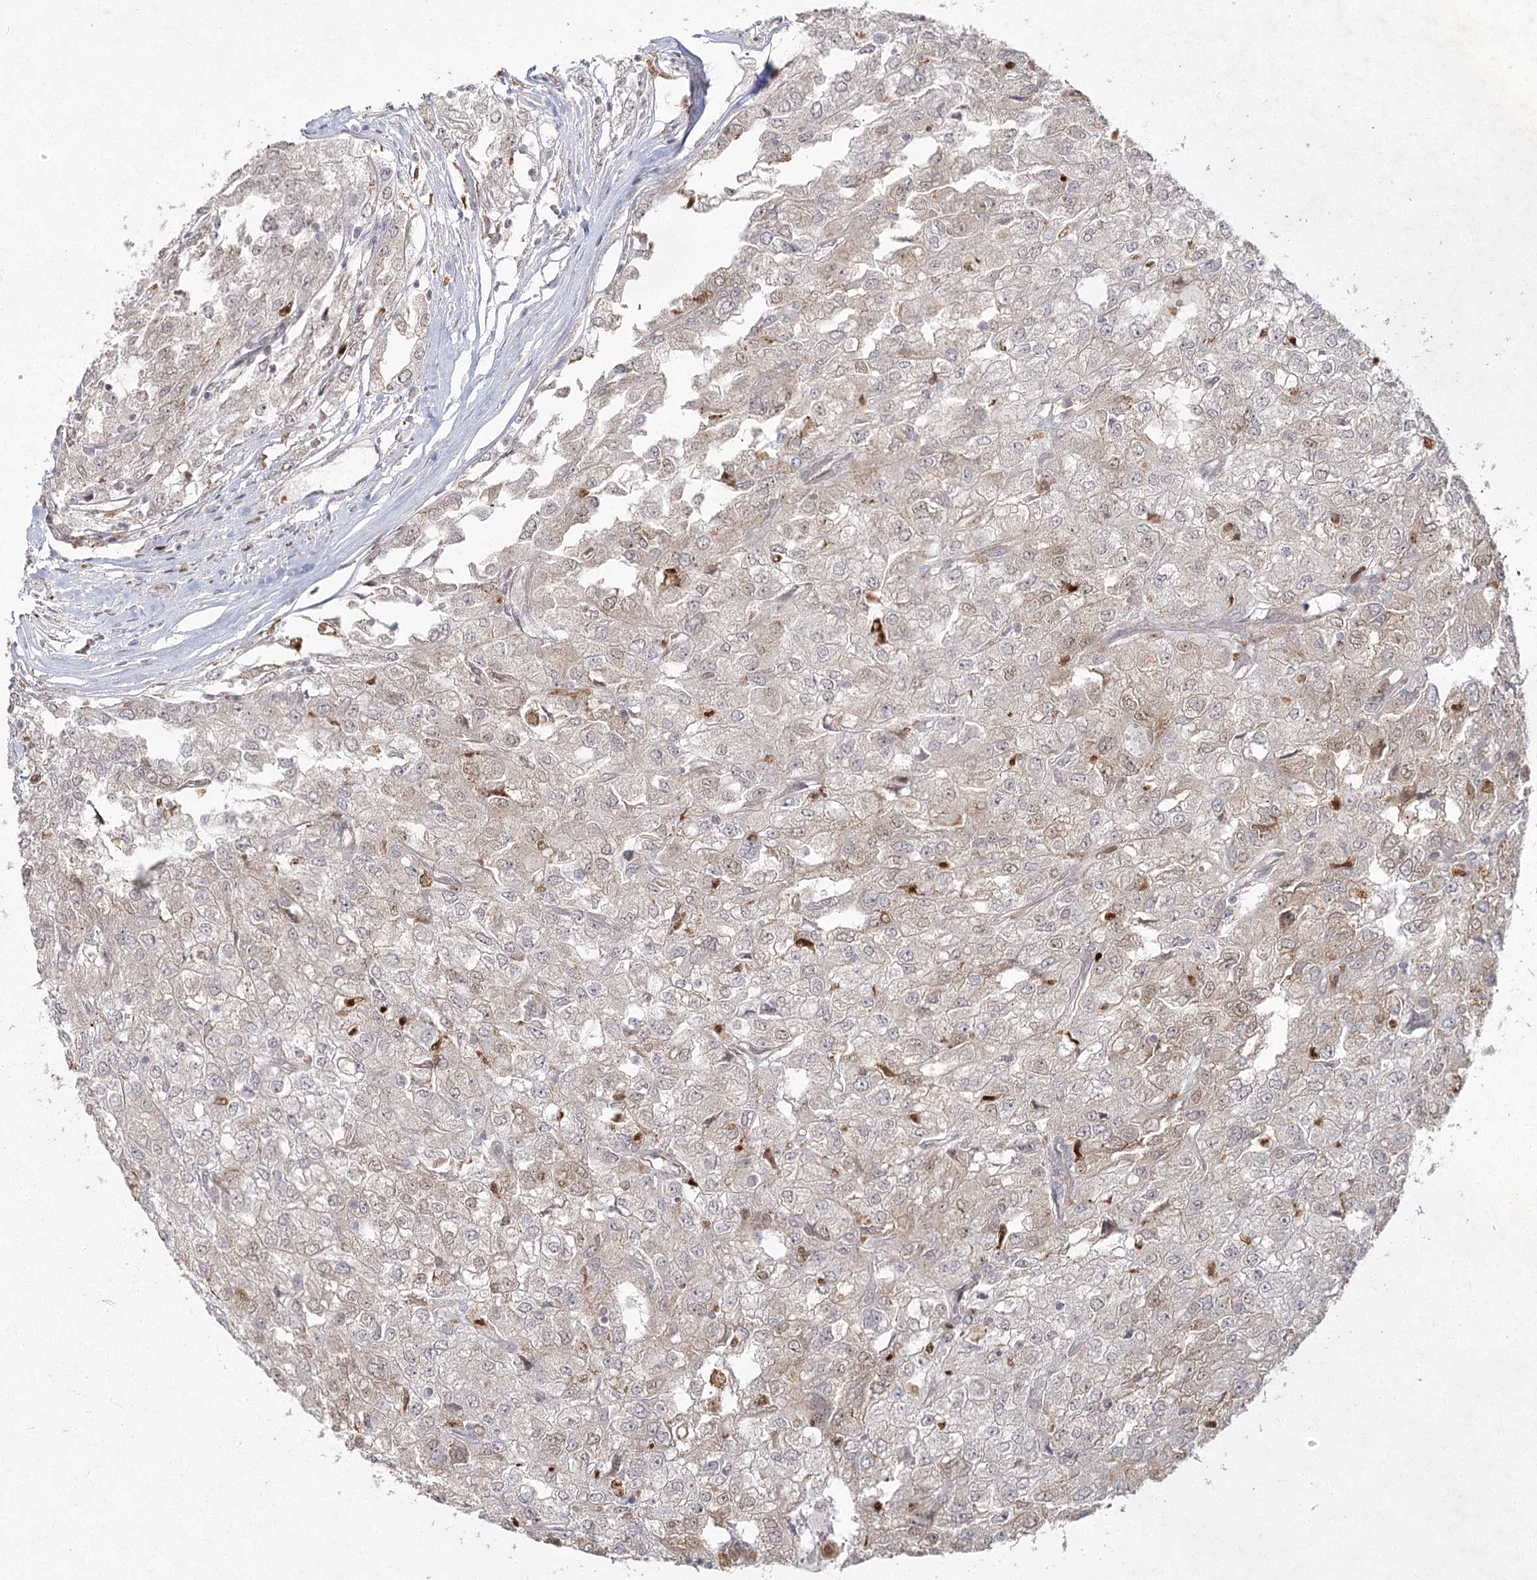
{"staining": {"intensity": "weak", "quantity": "<25%", "location": "cytoplasmic/membranous,nuclear"}, "tissue": "renal cancer", "cell_type": "Tumor cells", "image_type": "cancer", "snomed": [{"axis": "morphology", "description": "Adenocarcinoma, NOS"}, {"axis": "topography", "description": "Kidney"}], "caption": "There is no significant expression in tumor cells of renal cancer.", "gene": "AP2M1", "patient": {"sex": "female", "age": 54}}